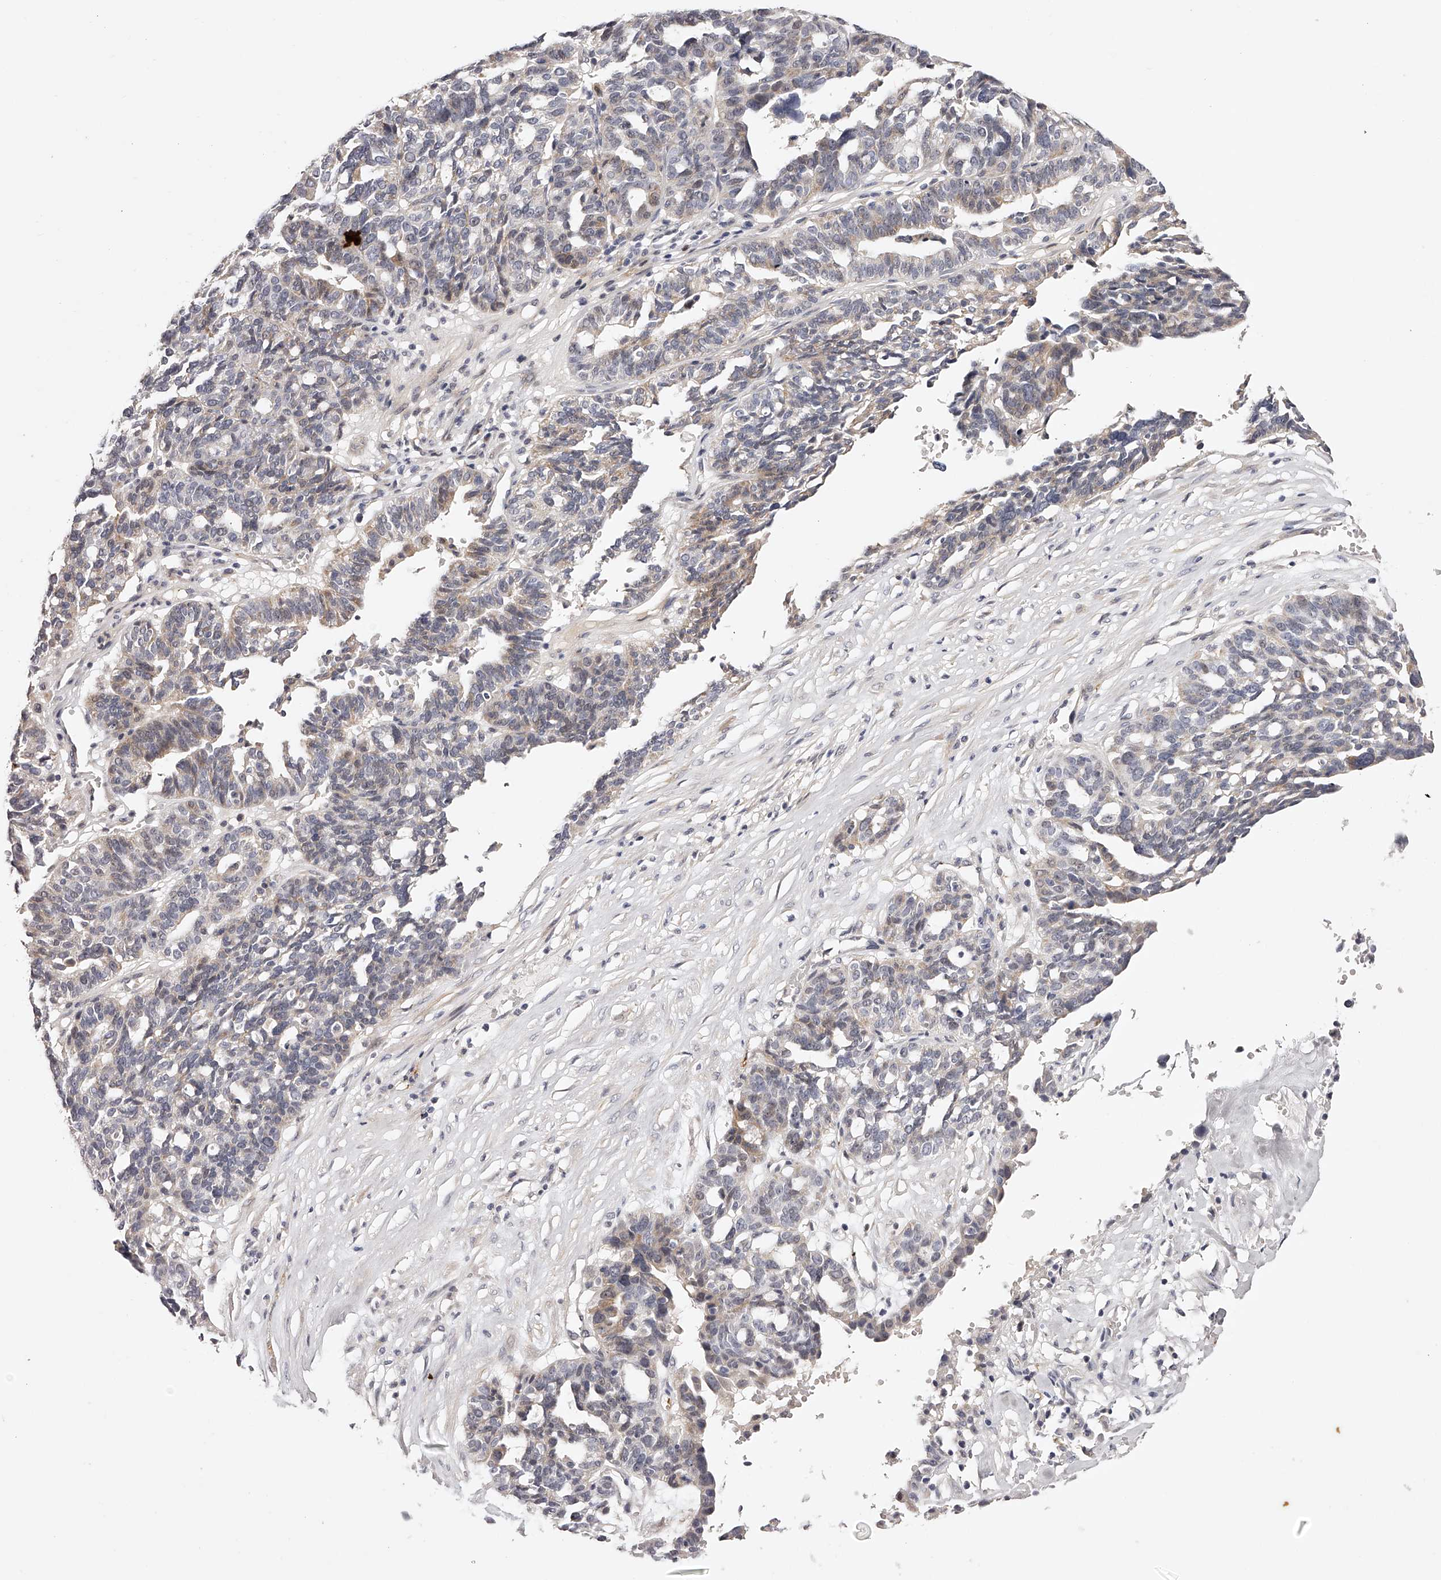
{"staining": {"intensity": "weak", "quantity": "<25%", "location": "cytoplasmic/membranous"}, "tissue": "ovarian cancer", "cell_type": "Tumor cells", "image_type": "cancer", "snomed": [{"axis": "morphology", "description": "Cystadenocarcinoma, serous, NOS"}, {"axis": "topography", "description": "Ovary"}], "caption": "Ovarian cancer stained for a protein using IHC reveals no expression tumor cells.", "gene": "ZNF502", "patient": {"sex": "female", "age": 59}}